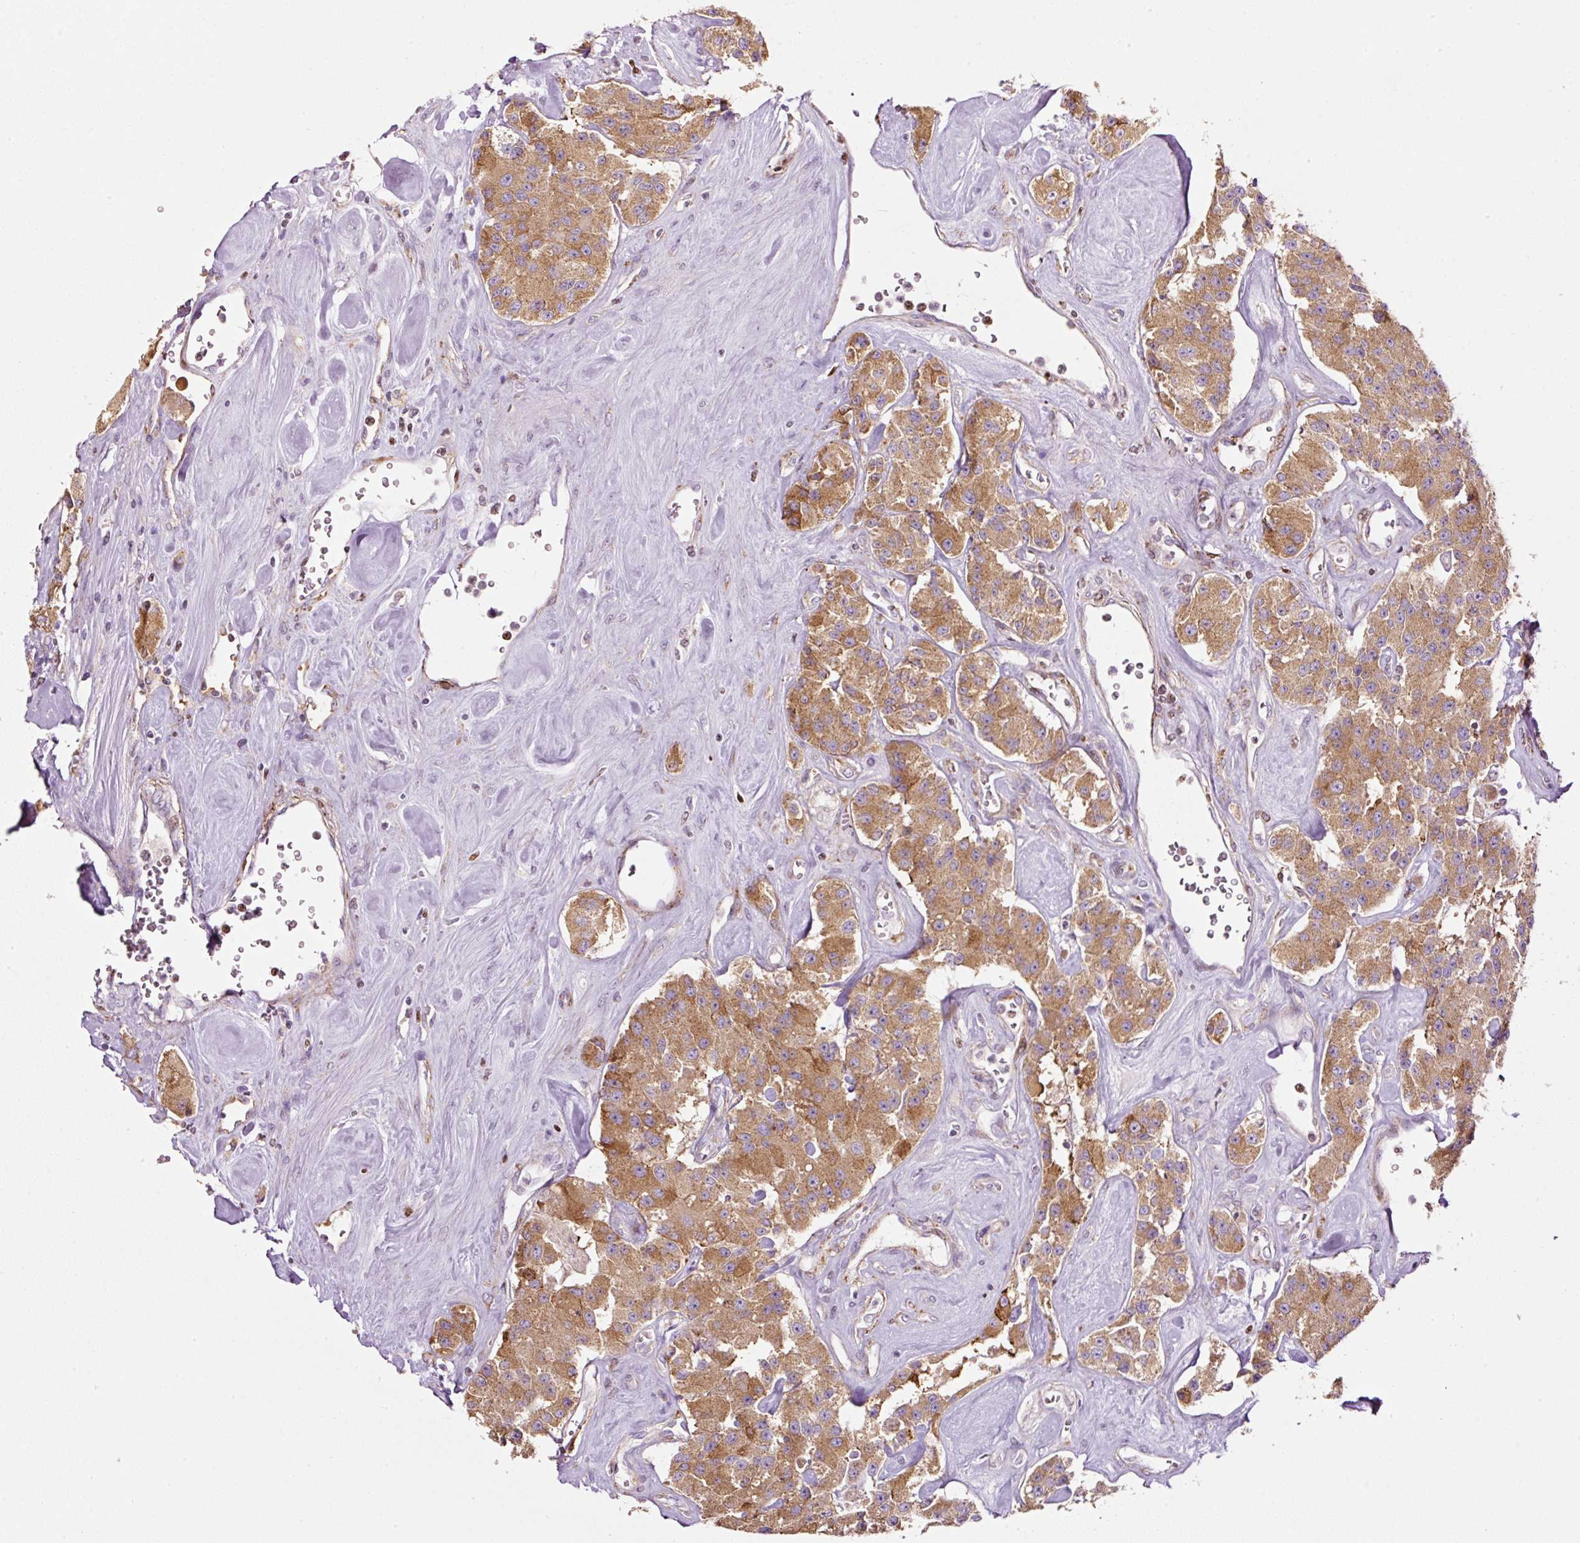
{"staining": {"intensity": "moderate", "quantity": ">75%", "location": "cytoplasmic/membranous"}, "tissue": "carcinoid", "cell_type": "Tumor cells", "image_type": "cancer", "snomed": [{"axis": "morphology", "description": "Carcinoid, malignant, NOS"}, {"axis": "topography", "description": "Pancreas"}], "caption": "Brown immunohistochemical staining in human carcinoid reveals moderate cytoplasmic/membranous expression in approximately >75% of tumor cells. Immunohistochemistry (ihc) stains the protein of interest in brown and the nuclei are stained blue.", "gene": "TMEM8B", "patient": {"sex": "male", "age": 41}}